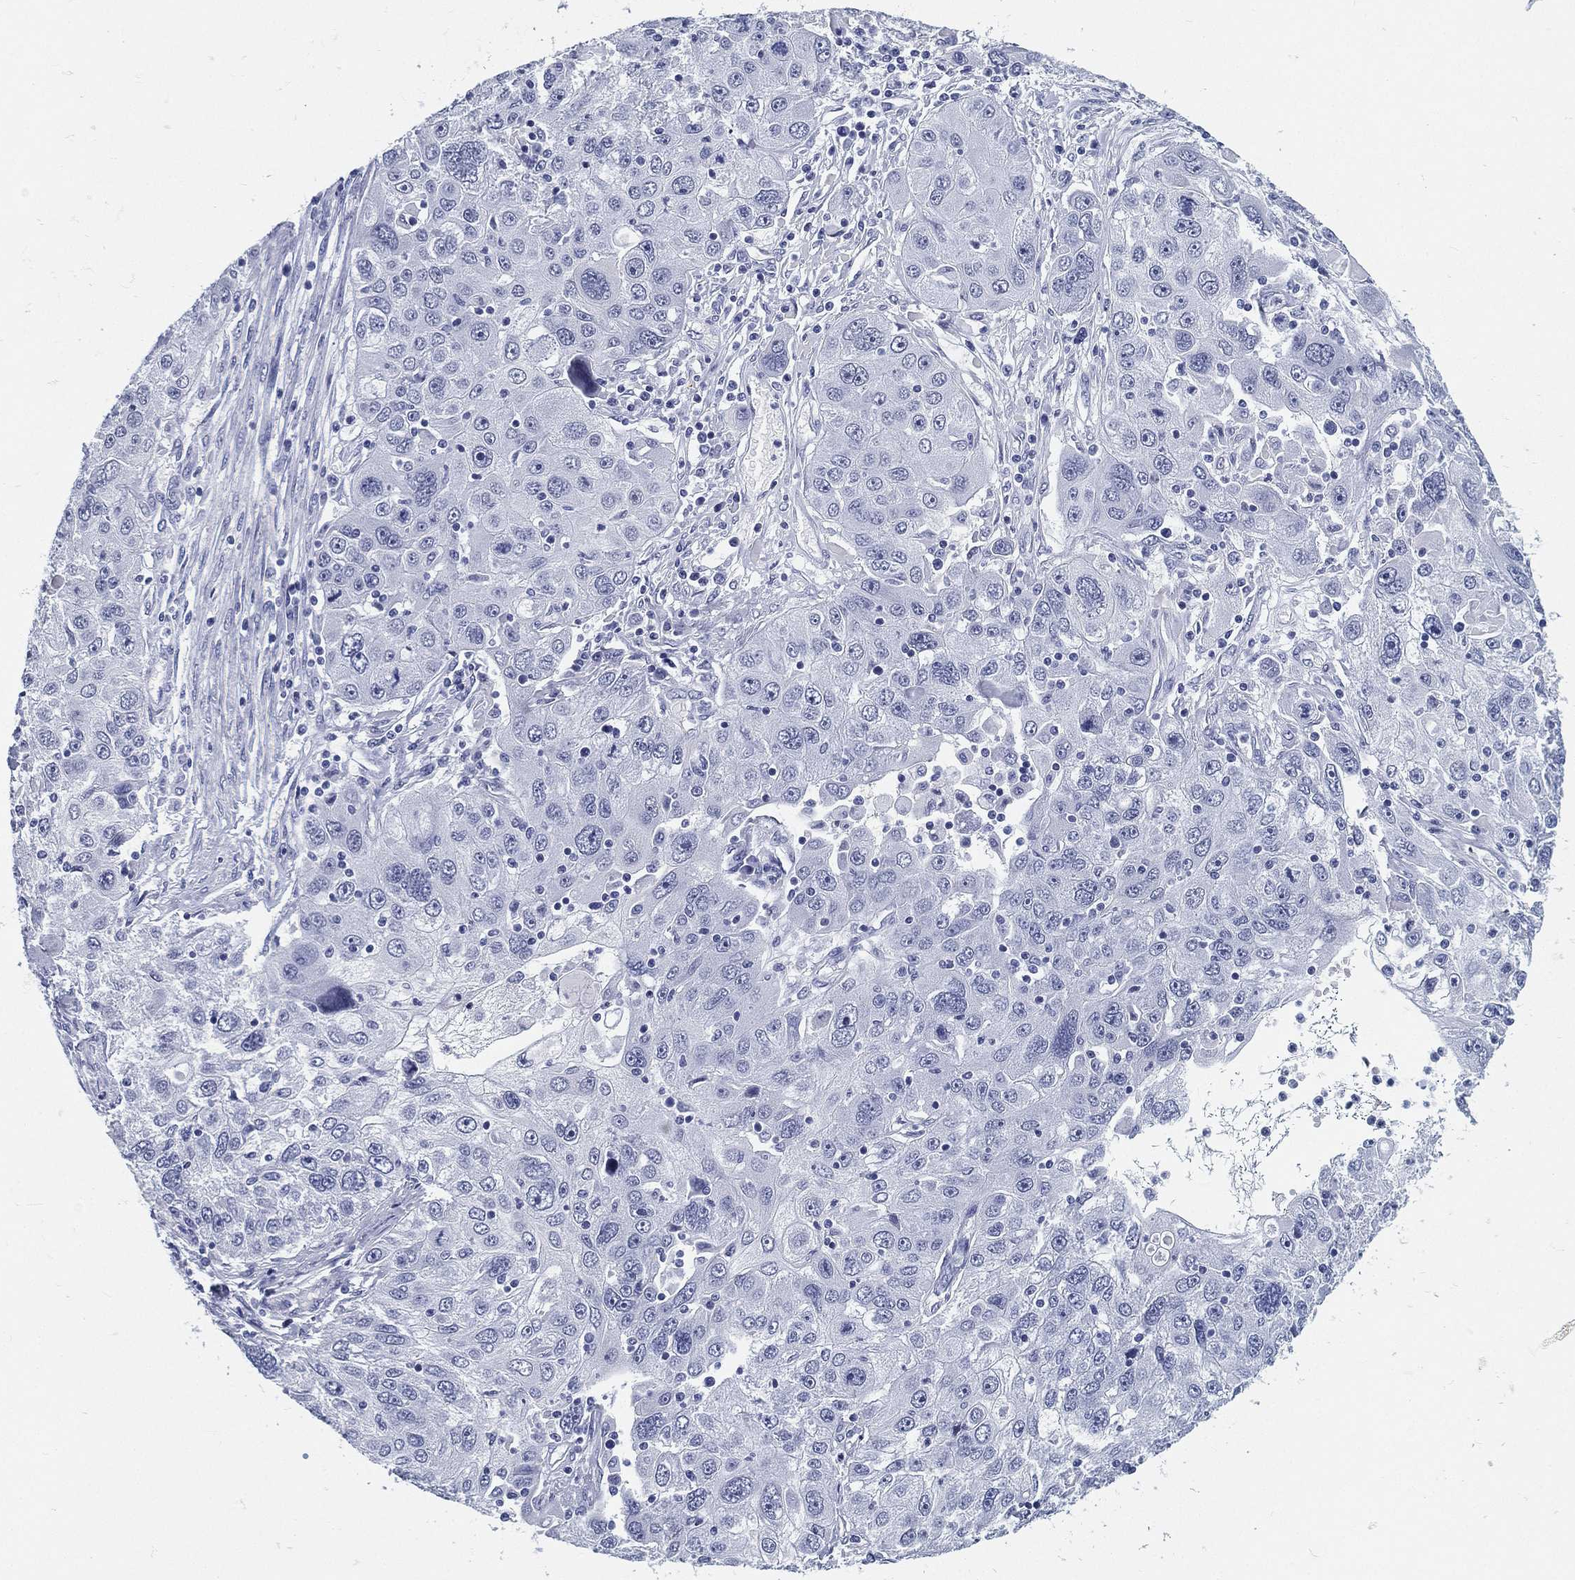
{"staining": {"intensity": "negative", "quantity": "none", "location": "none"}, "tissue": "stomach cancer", "cell_type": "Tumor cells", "image_type": "cancer", "snomed": [{"axis": "morphology", "description": "Adenocarcinoma, NOS"}, {"axis": "topography", "description": "Stomach"}], "caption": "DAB (3,3'-diaminobenzidine) immunohistochemical staining of stomach cancer (adenocarcinoma) exhibits no significant positivity in tumor cells.", "gene": "ATP1B2", "patient": {"sex": "male", "age": 56}}